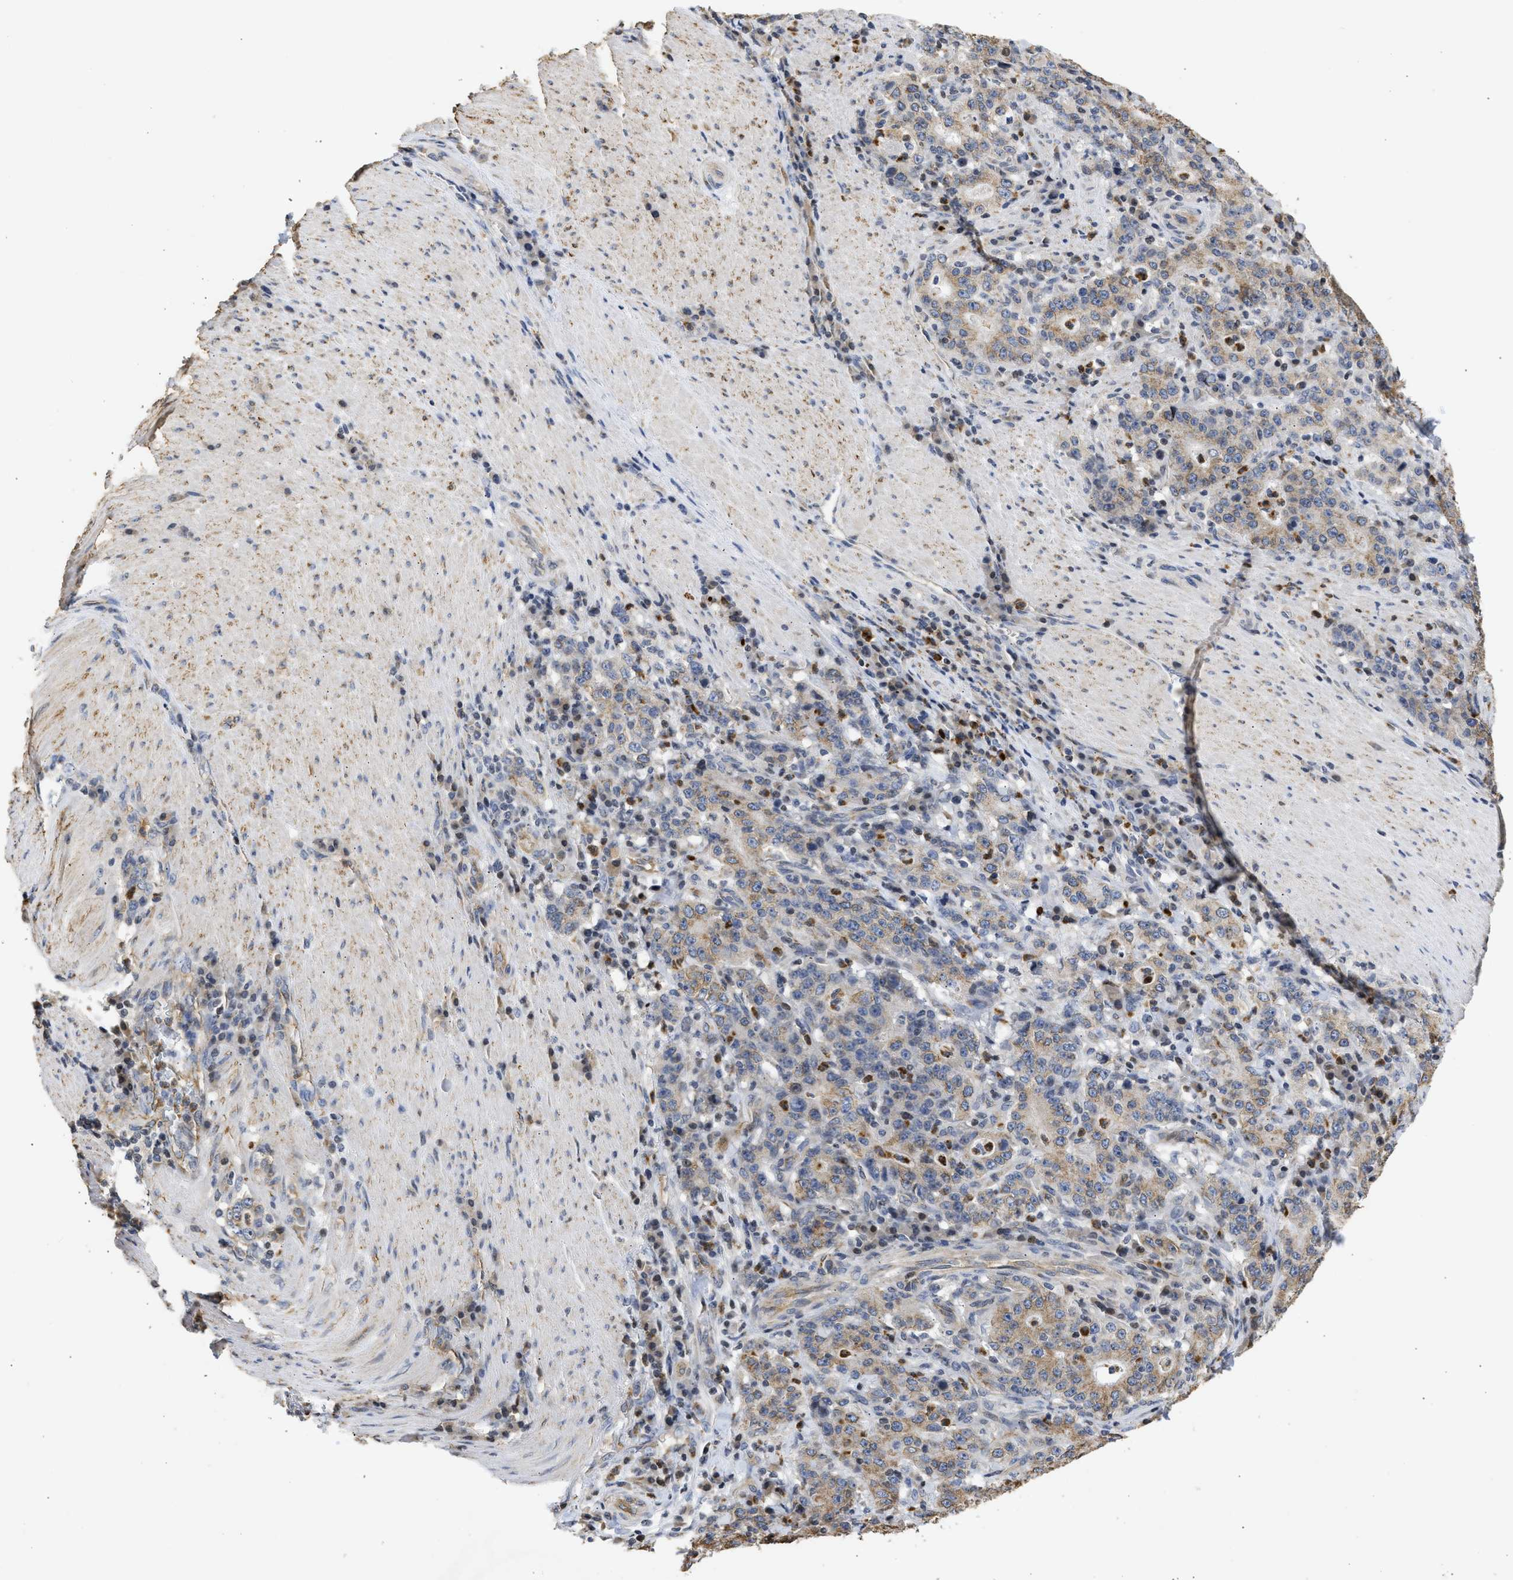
{"staining": {"intensity": "weak", "quantity": "25%-75%", "location": "cytoplasmic/membranous"}, "tissue": "stomach cancer", "cell_type": "Tumor cells", "image_type": "cancer", "snomed": [{"axis": "morphology", "description": "Normal tissue, NOS"}, {"axis": "morphology", "description": "Adenocarcinoma, NOS"}, {"axis": "topography", "description": "Stomach, upper"}, {"axis": "topography", "description": "Stomach"}], "caption": "Protein expression analysis of stomach adenocarcinoma reveals weak cytoplasmic/membranous staining in about 25%-75% of tumor cells.", "gene": "ENSG00000142539", "patient": {"sex": "male", "age": 59}}